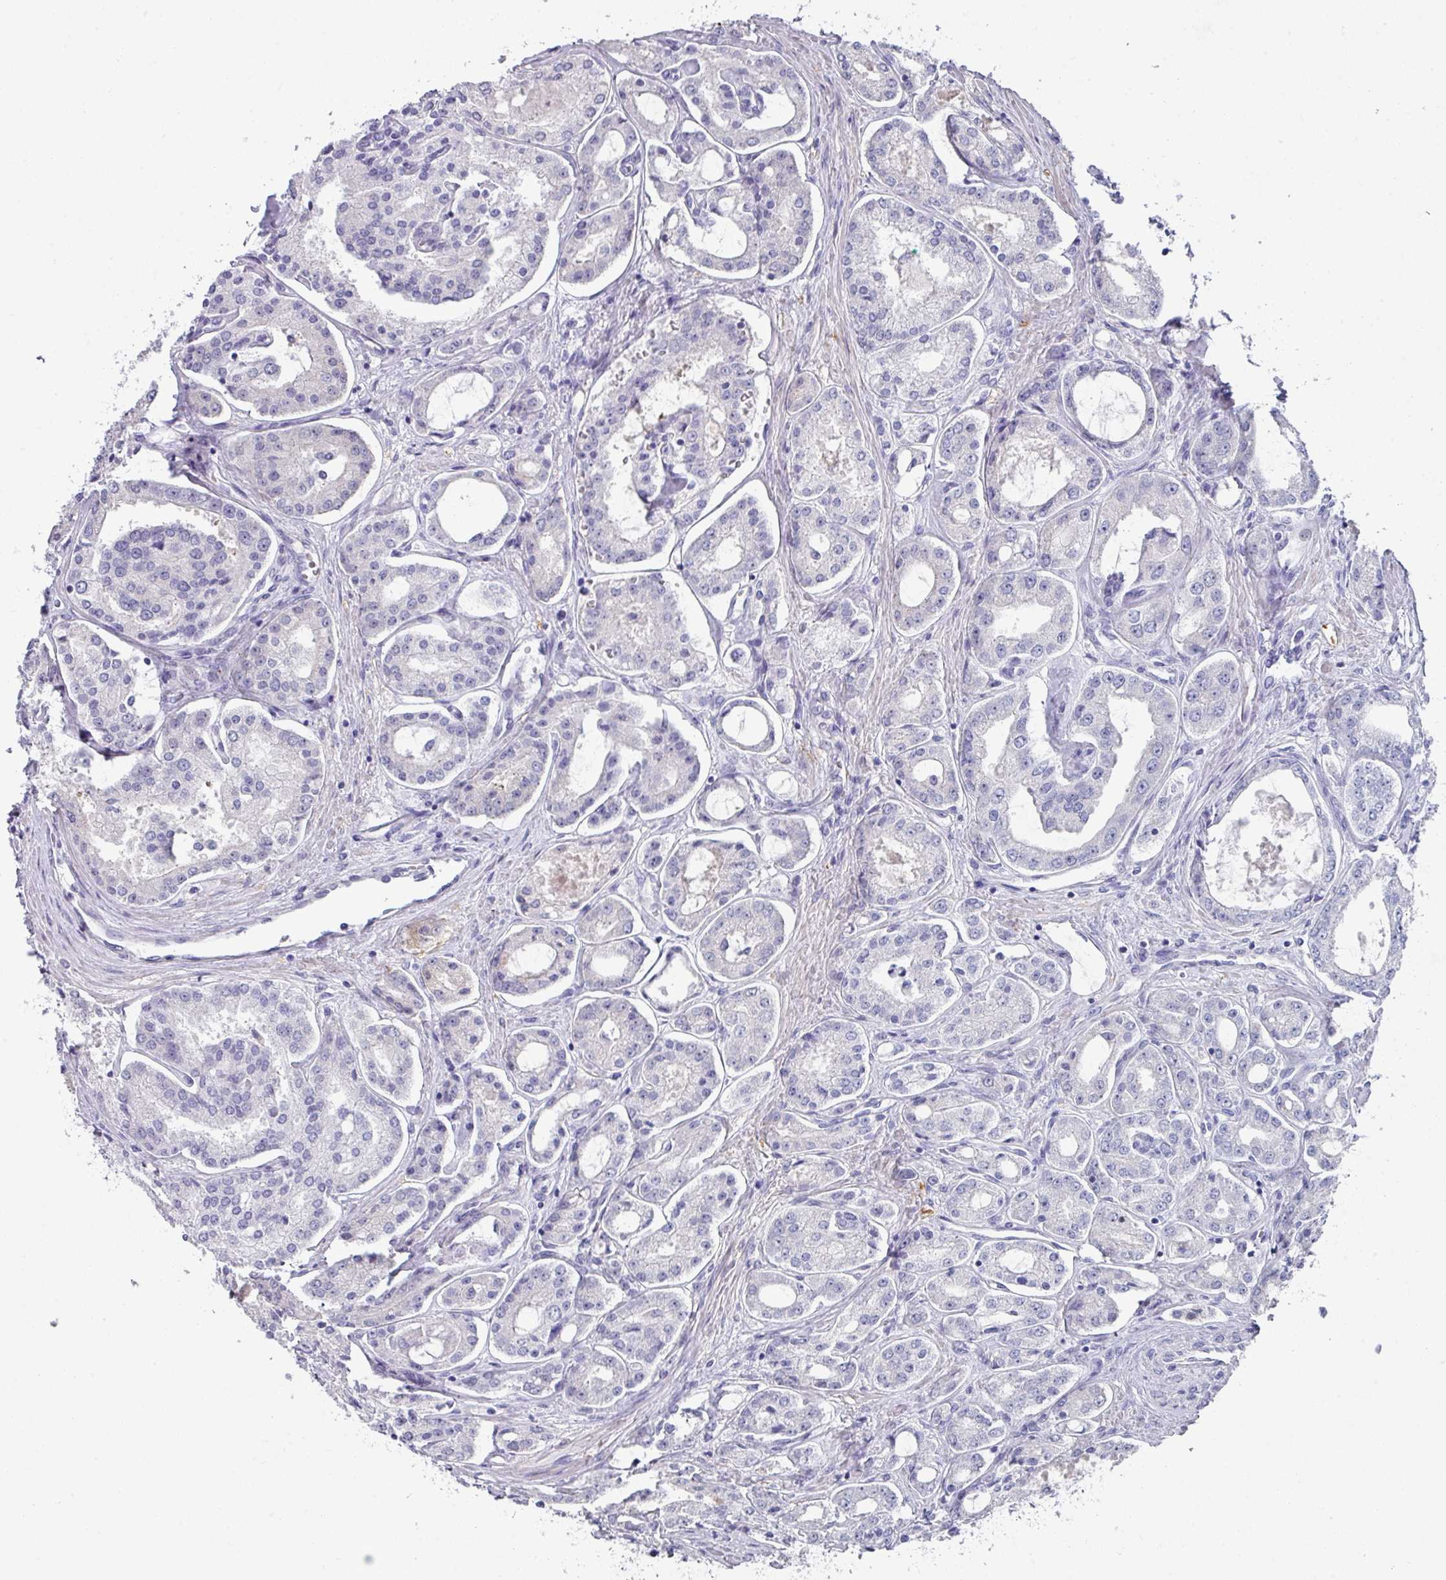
{"staining": {"intensity": "negative", "quantity": "none", "location": "none"}, "tissue": "prostate cancer", "cell_type": "Tumor cells", "image_type": "cancer", "snomed": [{"axis": "morphology", "description": "Adenocarcinoma, Low grade"}, {"axis": "topography", "description": "Prostate"}], "caption": "This is a histopathology image of immunohistochemistry staining of prostate cancer, which shows no staining in tumor cells.", "gene": "PEX10", "patient": {"sex": "male", "age": 68}}